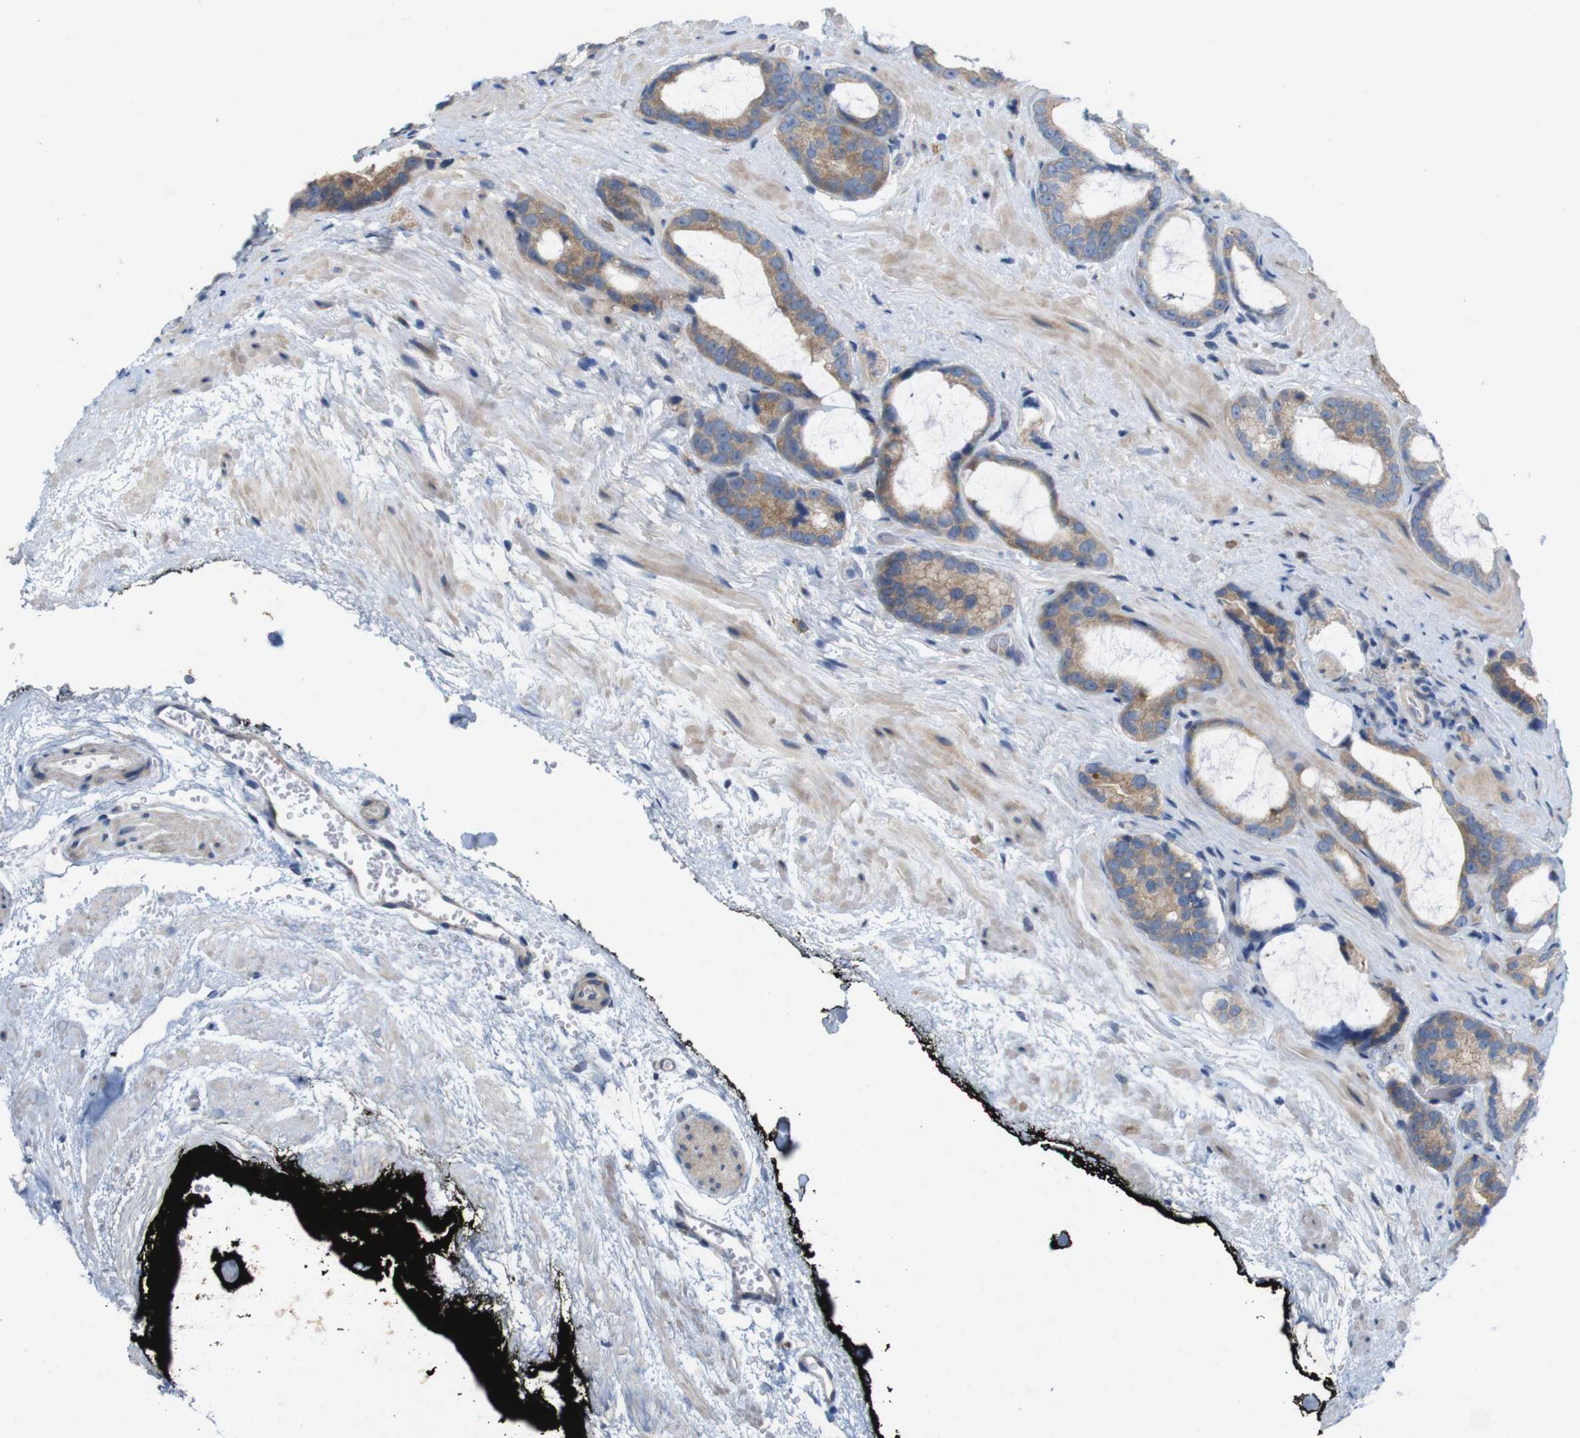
{"staining": {"intensity": "moderate", "quantity": ">75%", "location": "cytoplasmic/membranous"}, "tissue": "prostate cancer", "cell_type": "Tumor cells", "image_type": "cancer", "snomed": [{"axis": "morphology", "description": "Adenocarcinoma, Low grade"}, {"axis": "topography", "description": "Prostate"}], "caption": "Prostate cancer (low-grade adenocarcinoma) stained with DAB (3,3'-diaminobenzidine) IHC shows medium levels of moderate cytoplasmic/membranous positivity in approximately >75% of tumor cells. (brown staining indicates protein expression, while blue staining denotes nuclei).", "gene": "SIGLEC8", "patient": {"sex": "male", "age": 60}}